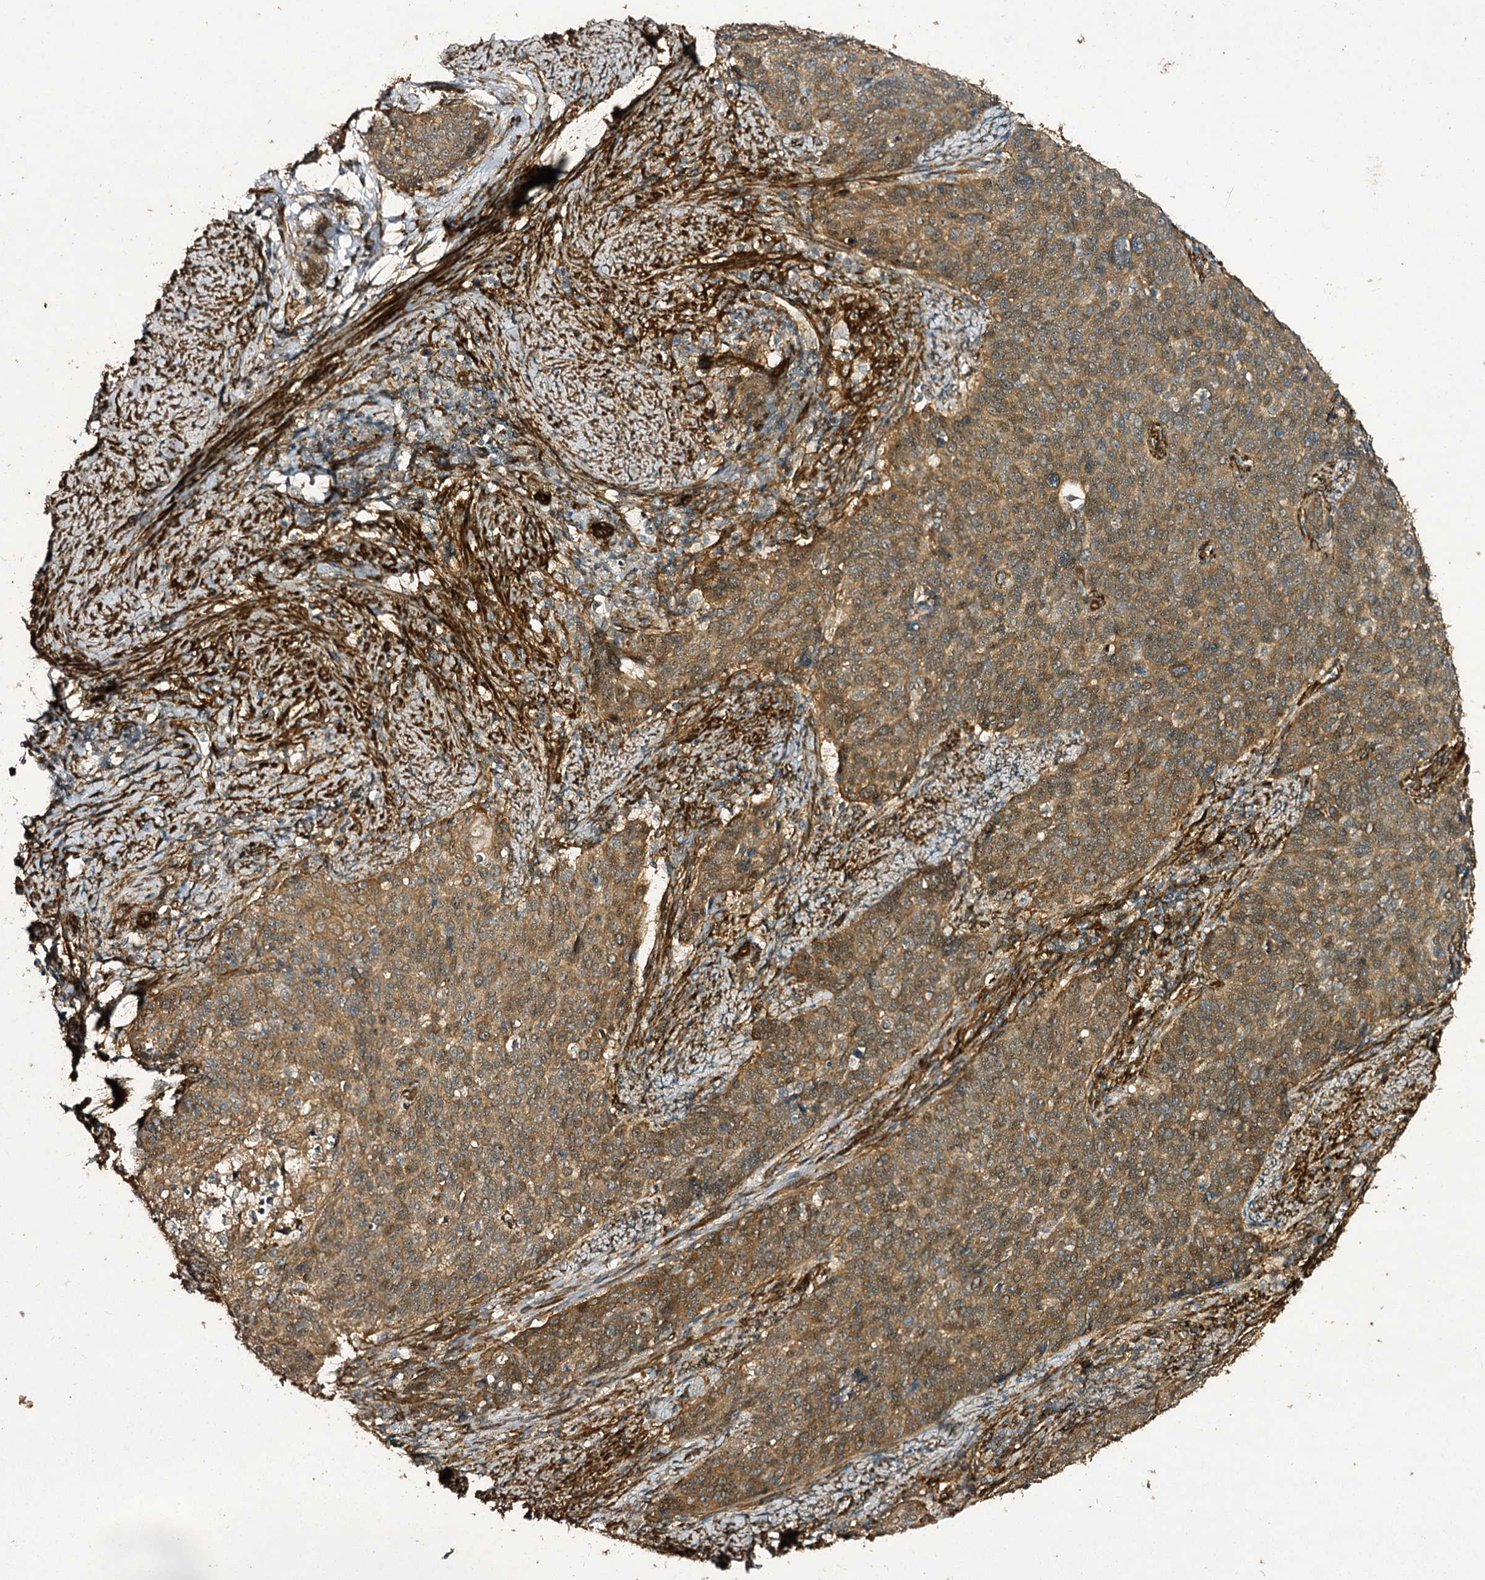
{"staining": {"intensity": "moderate", "quantity": ">75%", "location": "cytoplasmic/membranous"}, "tissue": "cervical cancer", "cell_type": "Tumor cells", "image_type": "cancer", "snomed": [{"axis": "morphology", "description": "Squamous cell carcinoma, NOS"}, {"axis": "topography", "description": "Cervix"}], "caption": "About >75% of tumor cells in squamous cell carcinoma (cervical) show moderate cytoplasmic/membranous protein staining as visualized by brown immunohistochemical staining.", "gene": "MYO1C", "patient": {"sex": "female", "age": 39}}